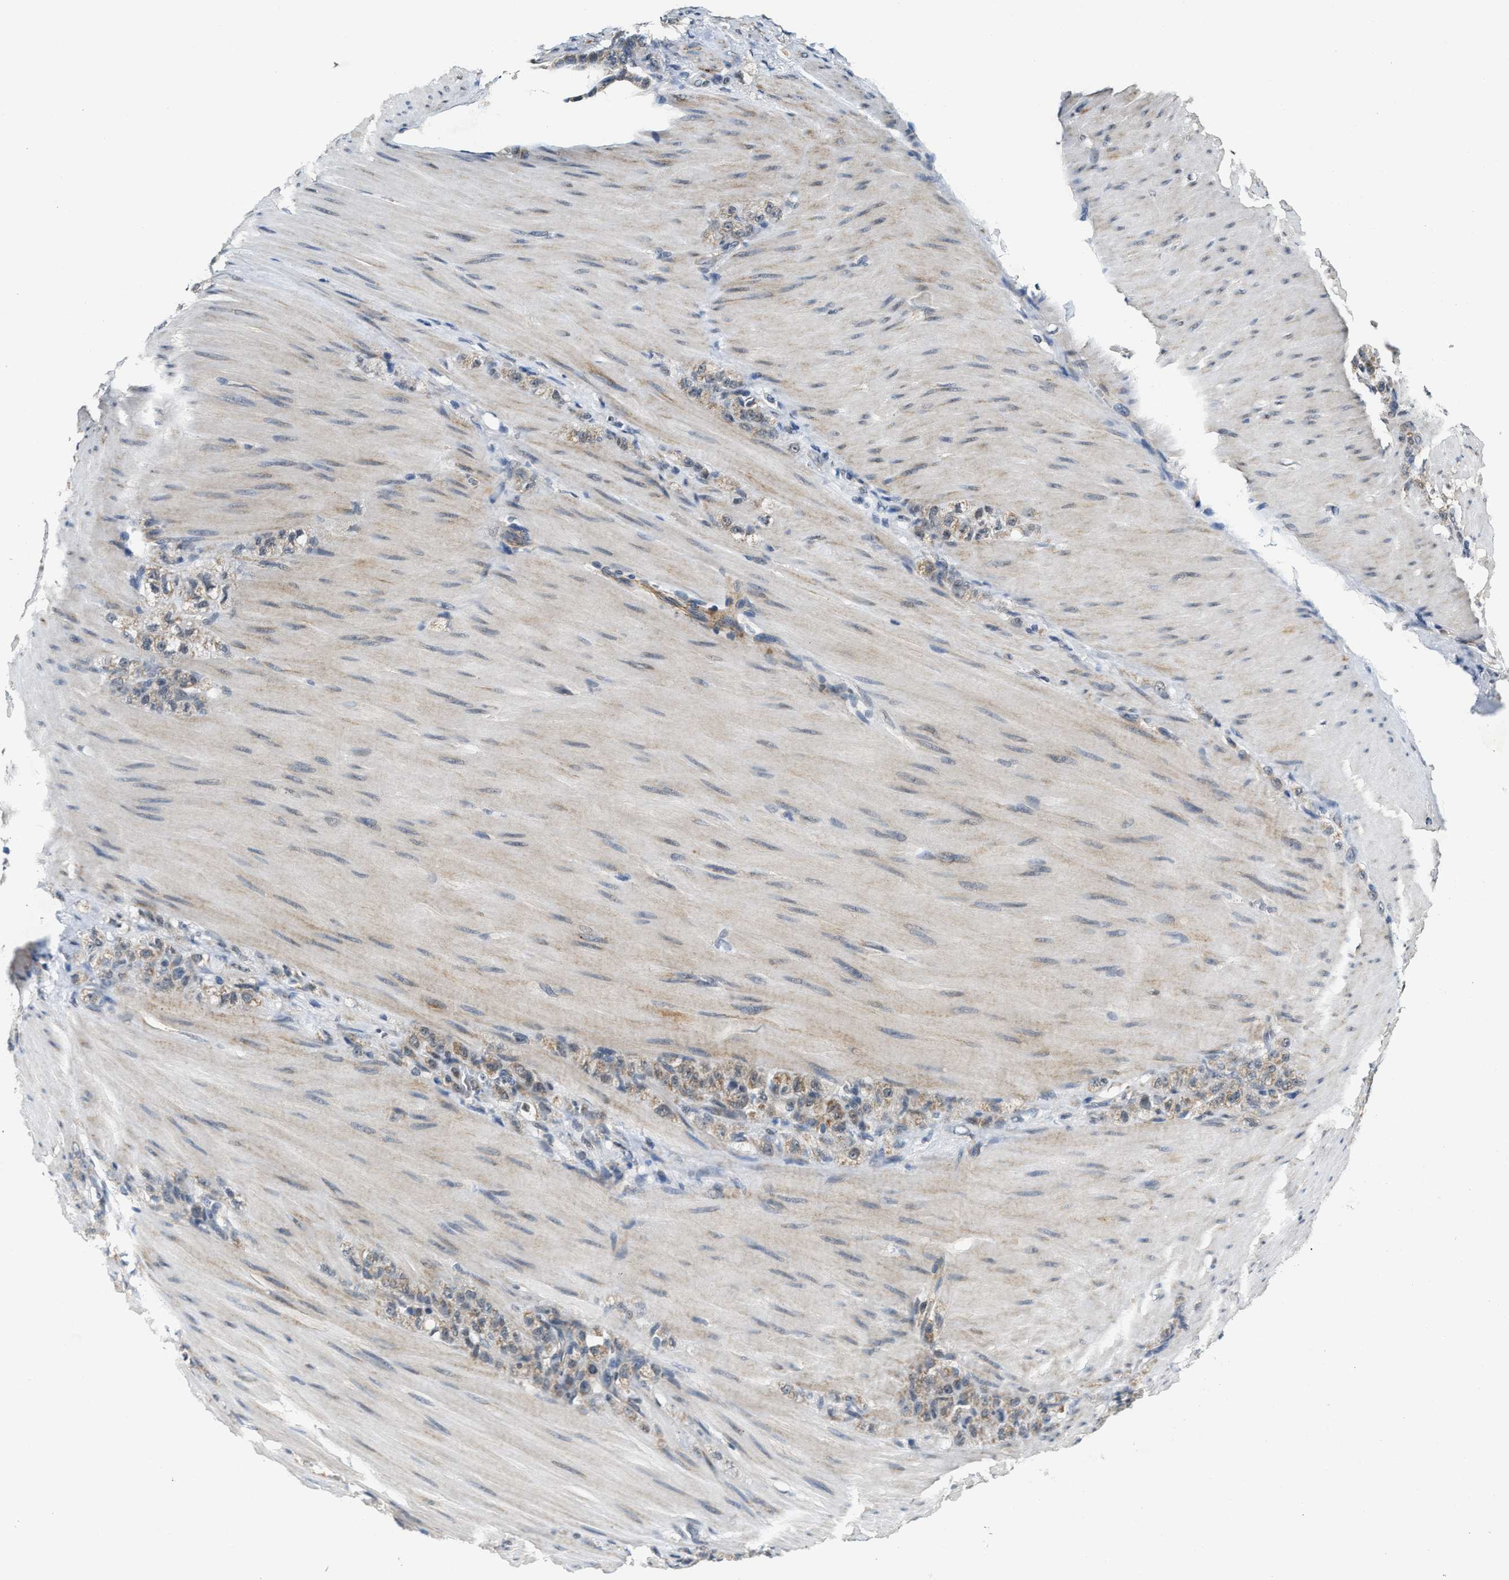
{"staining": {"intensity": "weak", "quantity": "25%-75%", "location": "cytoplasmic/membranous"}, "tissue": "stomach cancer", "cell_type": "Tumor cells", "image_type": "cancer", "snomed": [{"axis": "morphology", "description": "Normal tissue, NOS"}, {"axis": "morphology", "description": "Adenocarcinoma, NOS"}, {"axis": "topography", "description": "Stomach"}], "caption": "Tumor cells show weak cytoplasmic/membranous staining in approximately 25%-75% of cells in stomach cancer (adenocarcinoma). Immunohistochemistry stains the protein of interest in brown and the nuclei are stained blue.", "gene": "KIF24", "patient": {"sex": "male", "age": 82}}